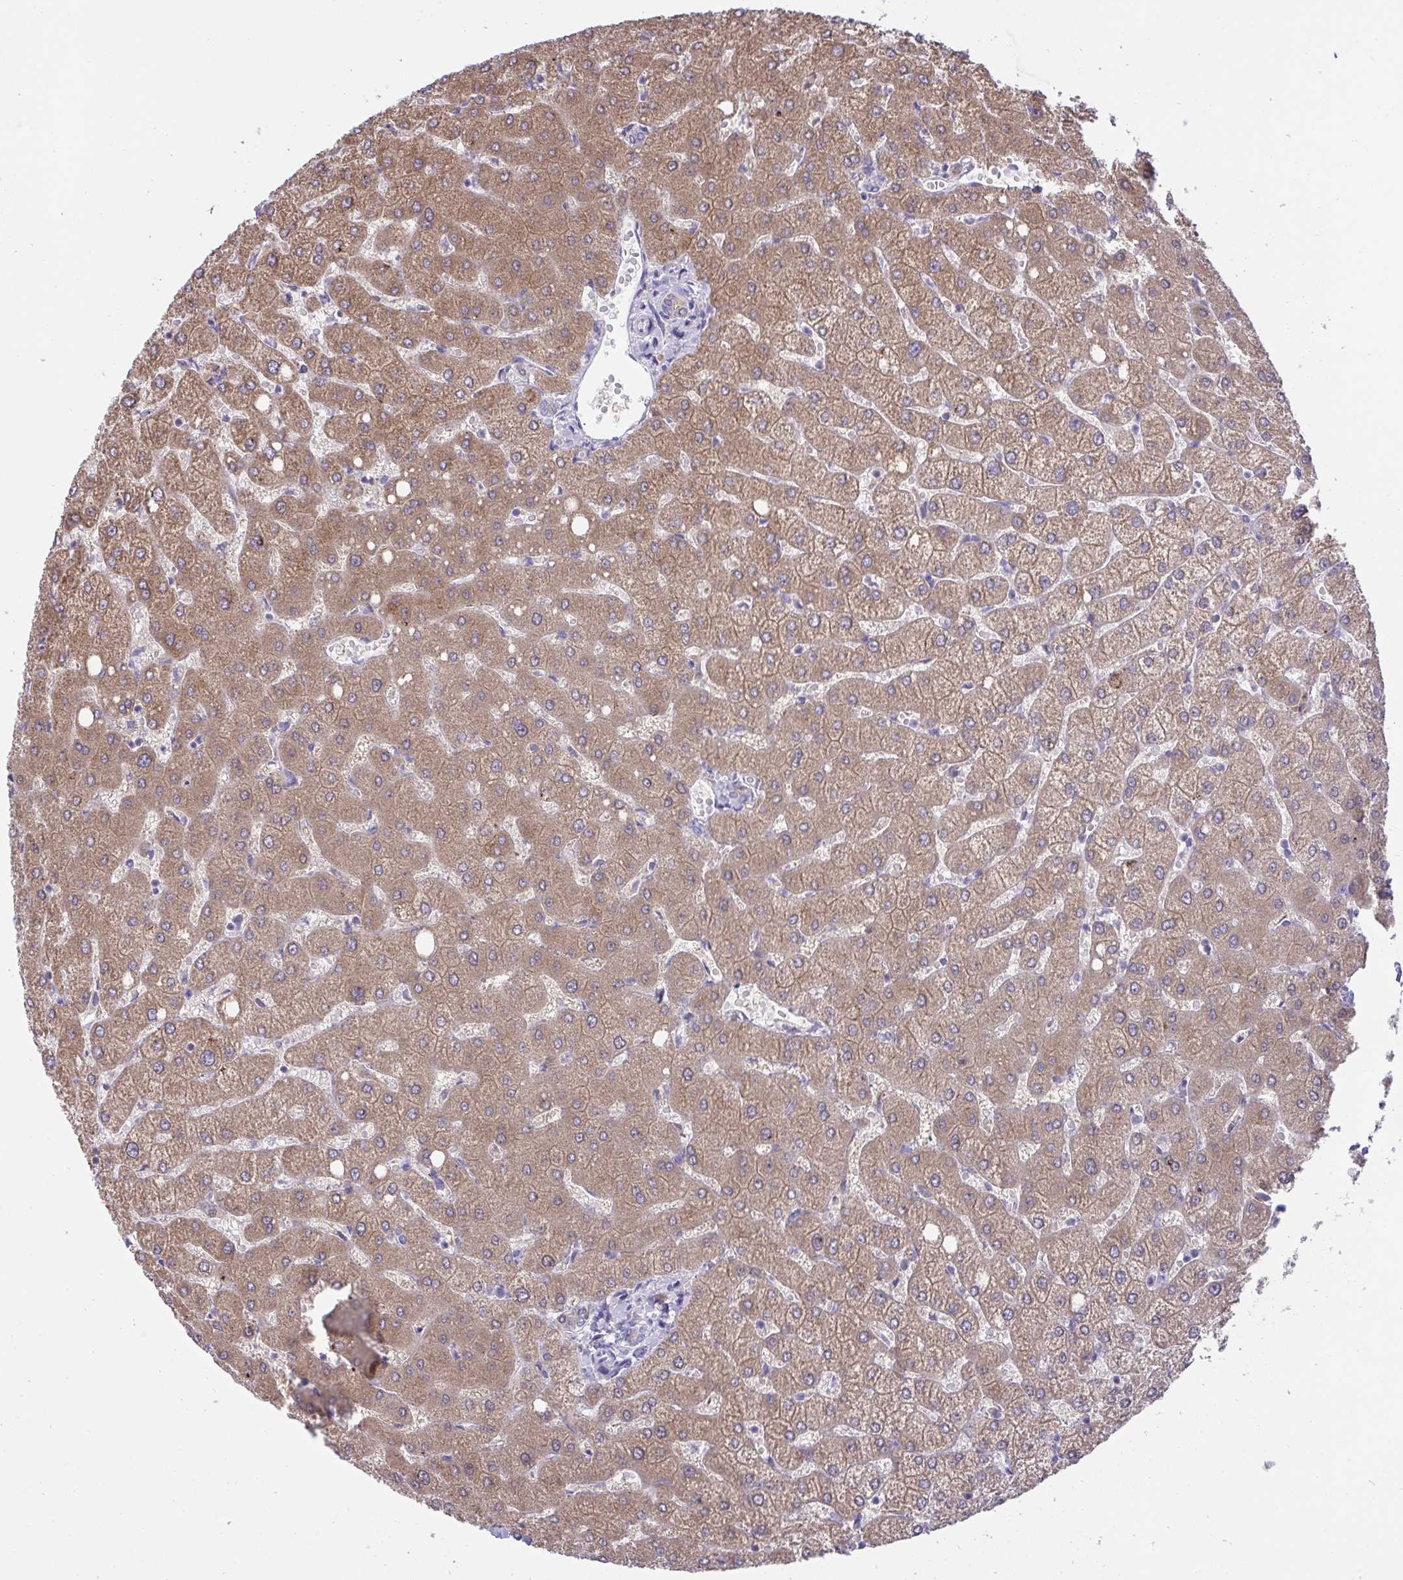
{"staining": {"intensity": "weak", "quantity": "25%-75%", "location": "cytoplasmic/membranous"}, "tissue": "liver", "cell_type": "Cholangiocytes", "image_type": "normal", "snomed": [{"axis": "morphology", "description": "Normal tissue, NOS"}, {"axis": "topography", "description": "Liver"}], "caption": "Protein expression by immunohistochemistry displays weak cytoplasmic/membranous expression in approximately 25%-75% of cholangiocytes in benign liver.", "gene": "PLA2G12B", "patient": {"sex": "female", "age": 54}}